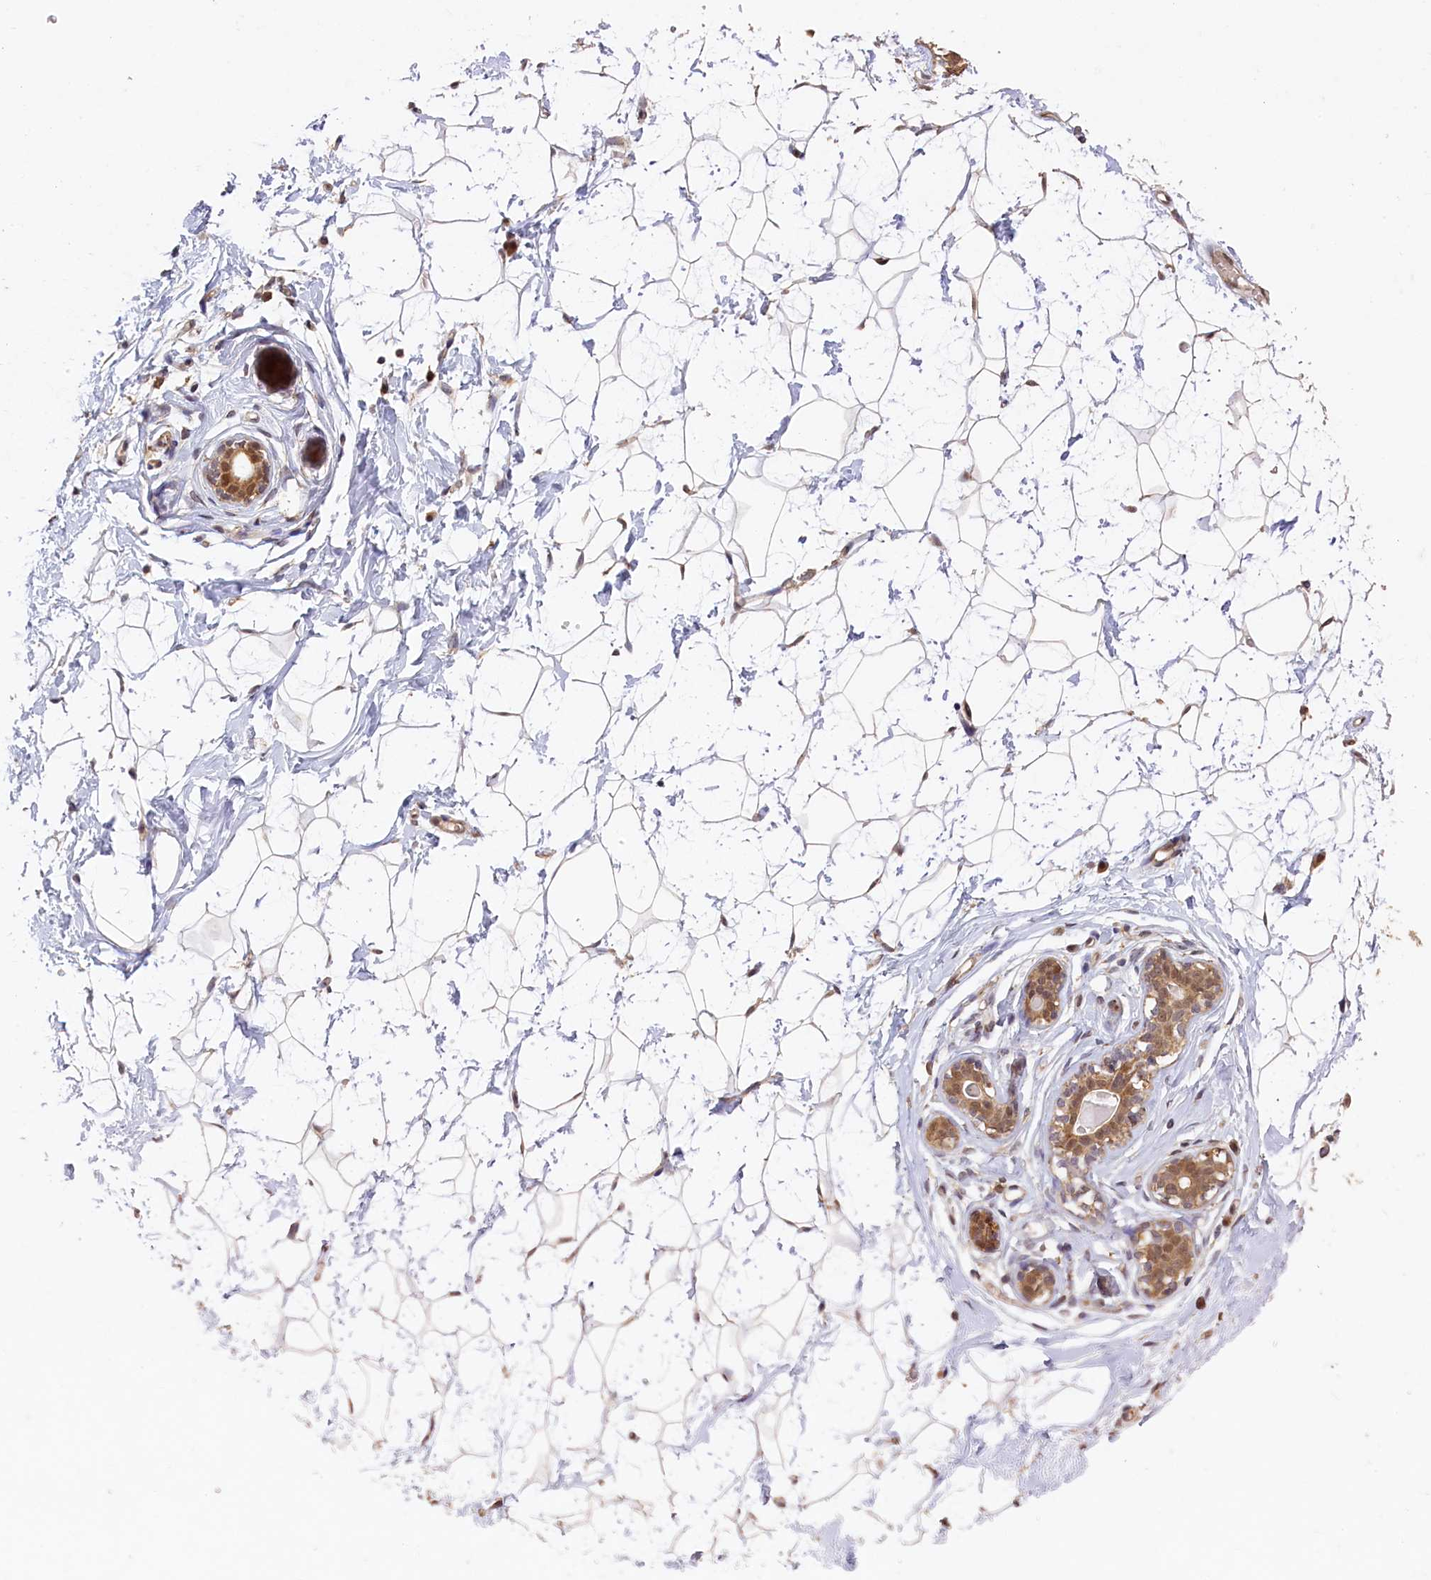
{"staining": {"intensity": "moderate", "quantity": ">75%", "location": "cytoplasmic/membranous"}, "tissue": "breast", "cell_type": "Adipocytes", "image_type": "normal", "snomed": [{"axis": "morphology", "description": "Normal tissue, NOS"}, {"axis": "morphology", "description": "Adenoma, NOS"}, {"axis": "topography", "description": "Breast"}], "caption": "Adipocytes demonstrate medium levels of moderate cytoplasmic/membranous positivity in about >75% of cells in benign human breast.", "gene": "UCHL3", "patient": {"sex": "female", "age": 23}}